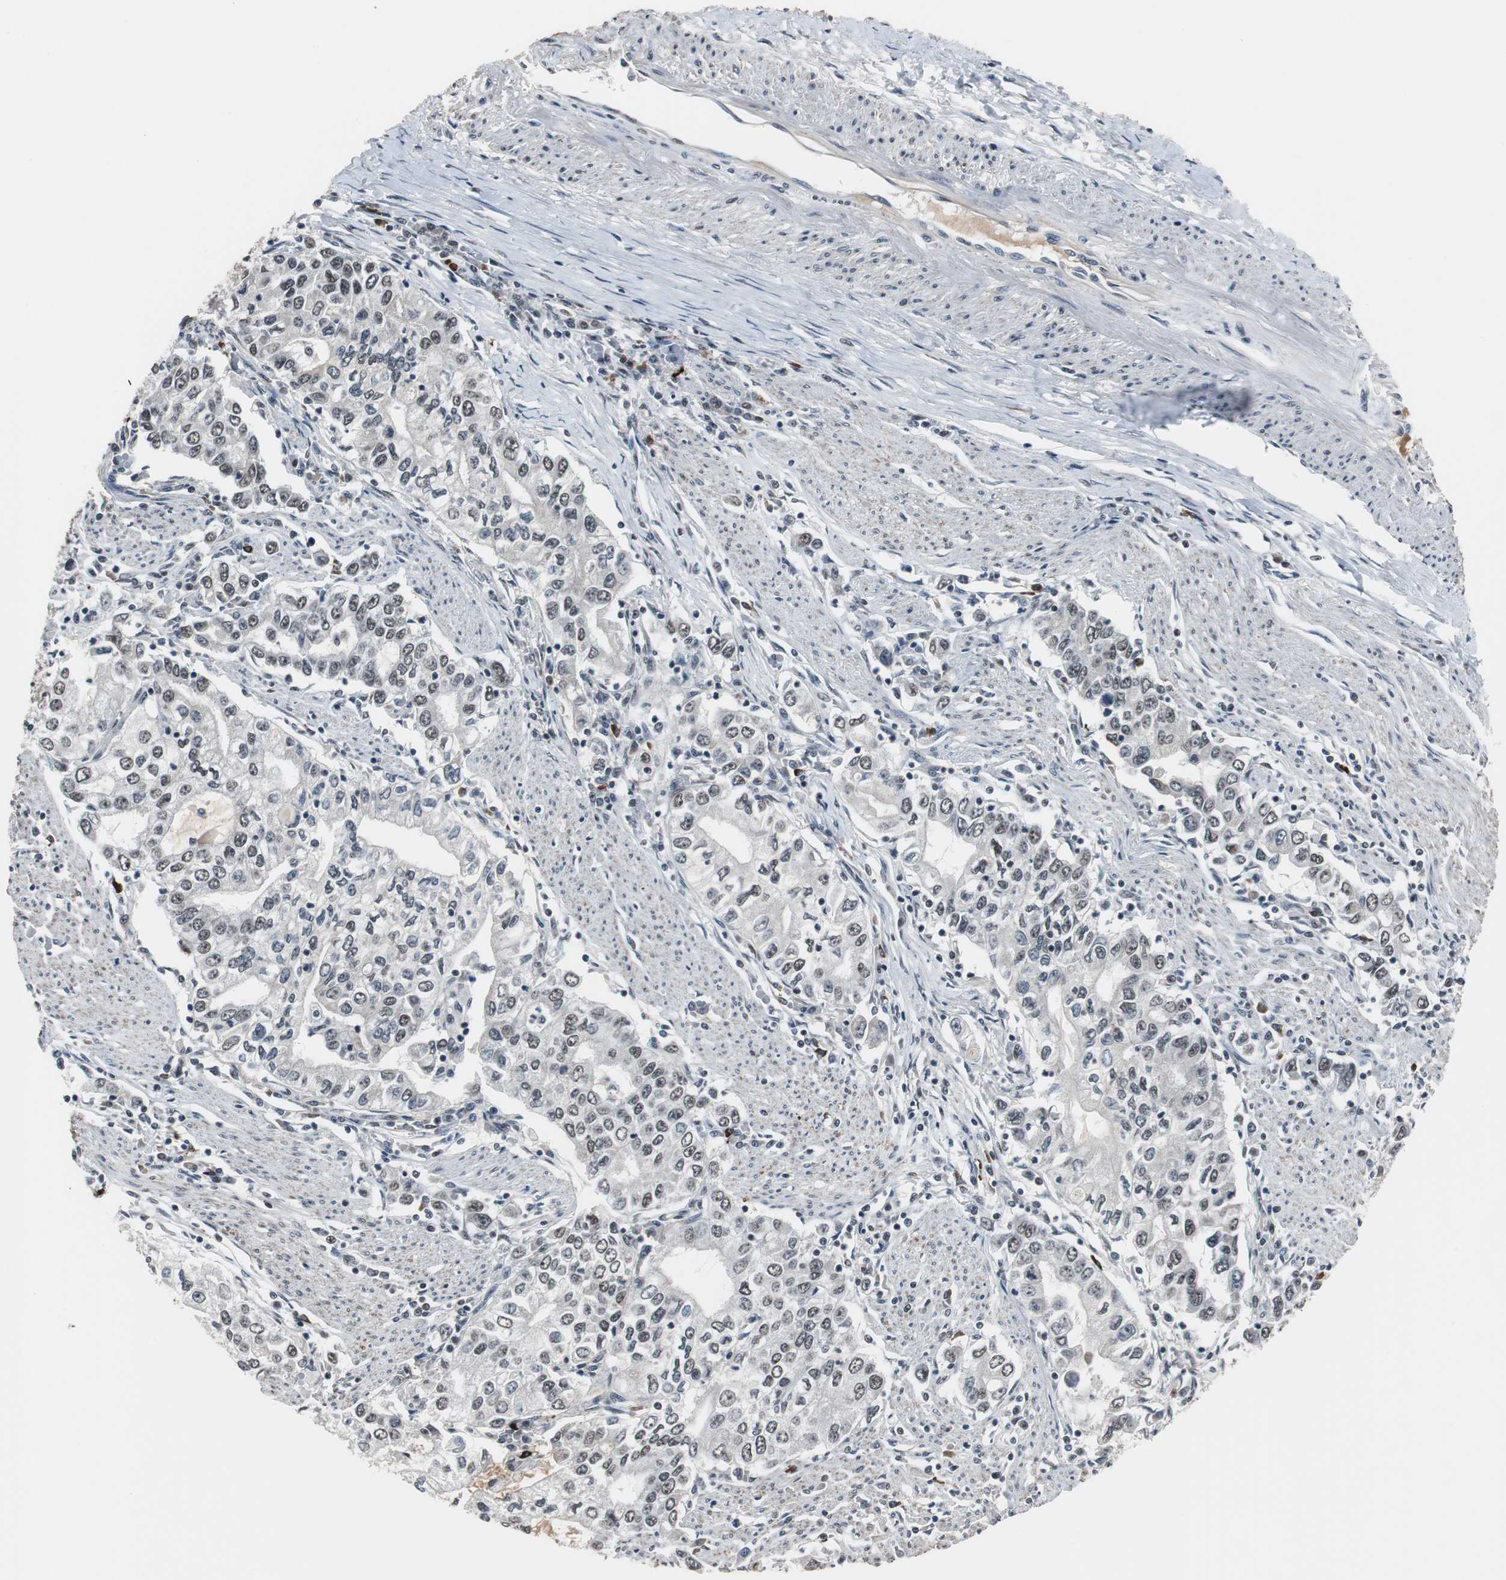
{"staining": {"intensity": "weak", "quantity": "25%-75%", "location": "nuclear"}, "tissue": "stomach cancer", "cell_type": "Tumor cells", "image_type": "cancer", "snomed": [{"axis": "morphology", "description": "Adenocarcinoma, NOS"}, {"axis": "topography", "description": "Stomach, lower"}], "caption": "High-magnification brightfield microscopy of adenocarcinoma (stomach) stained with DAB (brown) and counterstained with hematoxylin (blue). tumor cells exhibit weak nuclear staining is appreciated in about25%-75% of cells. (DAB IHC with brightfield microscopy, high magnification).", "gene": "TAF7", "patient": {"sex": "female", "age": 72}}